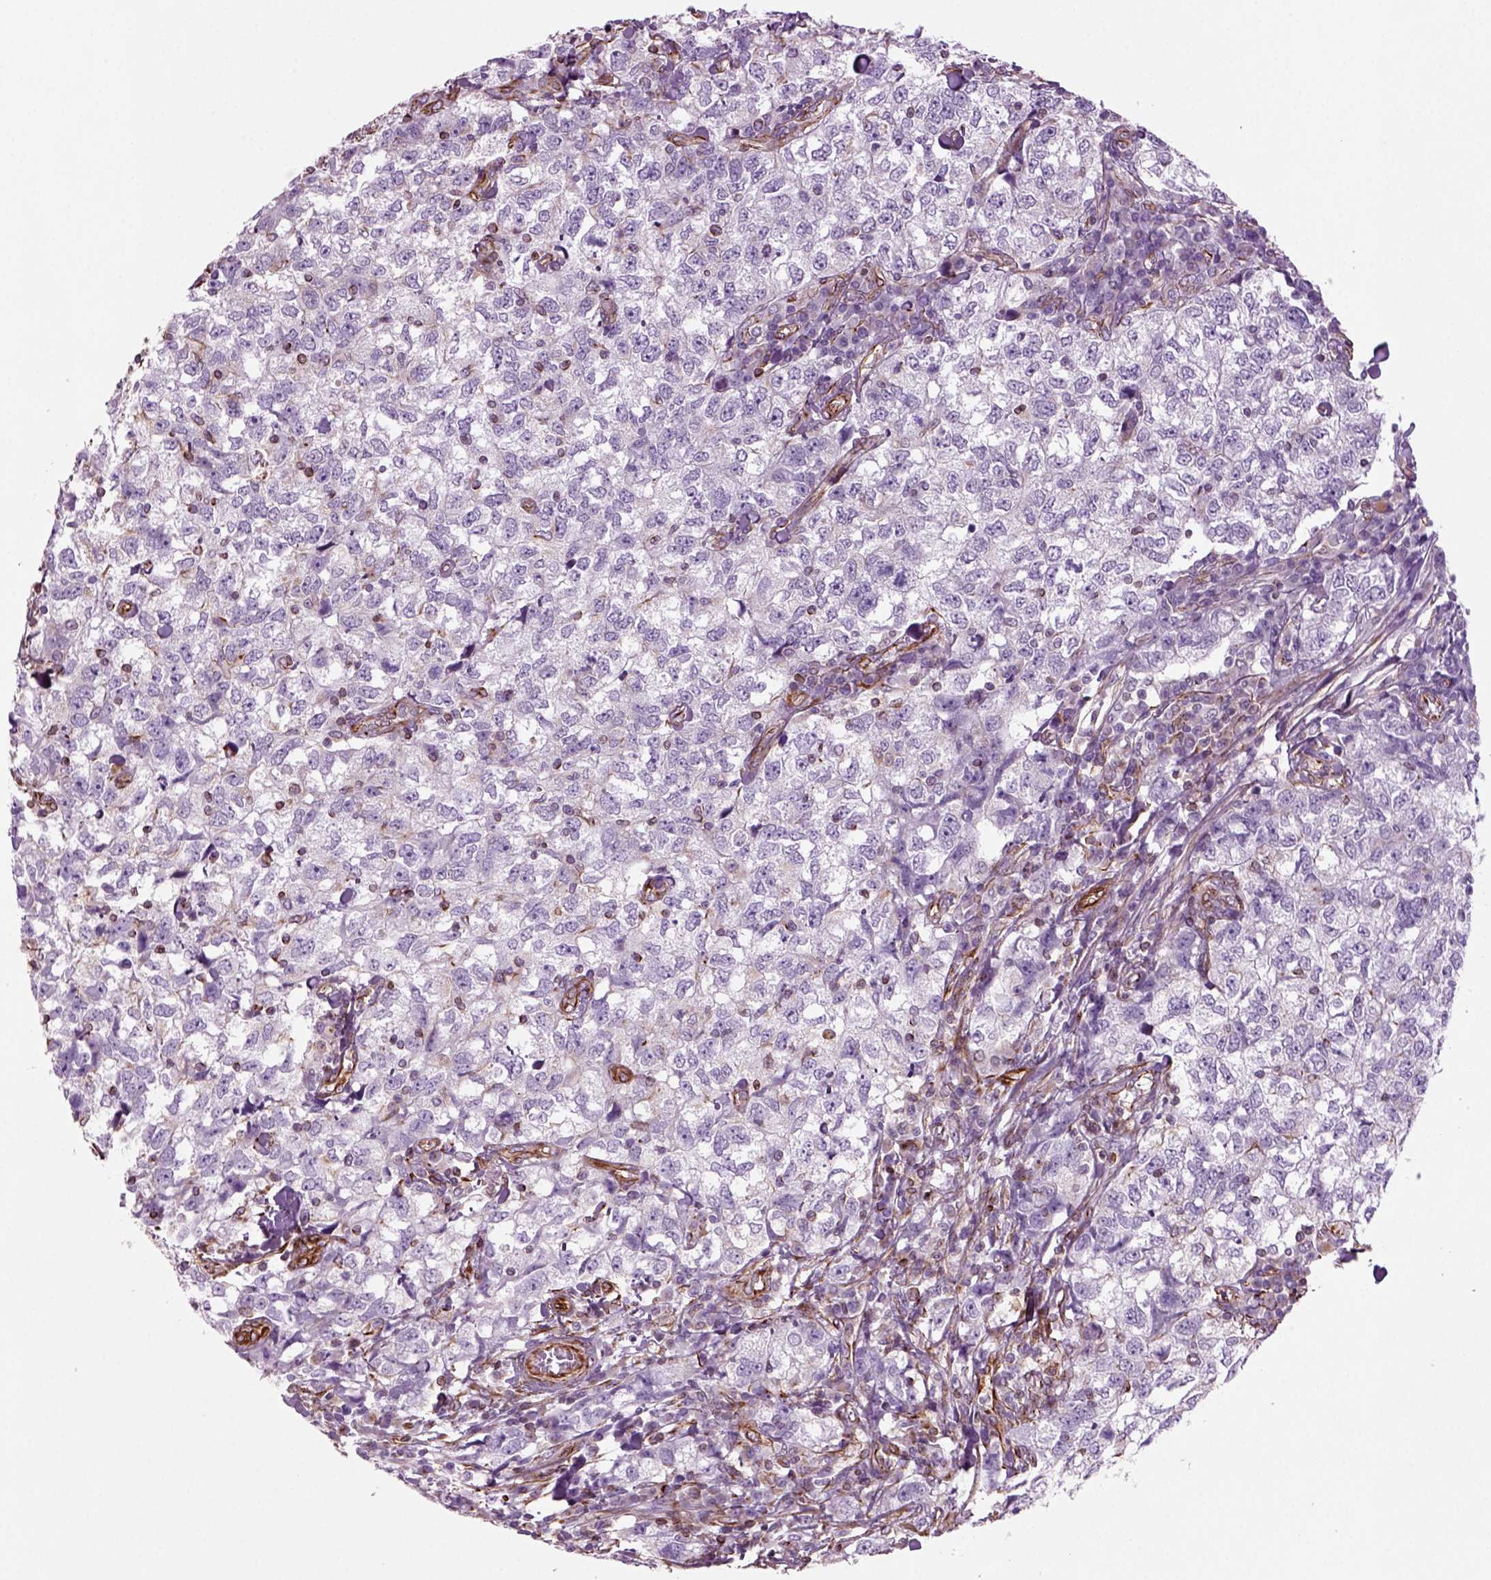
{"staining": {"intensity": "negative", "quantity": "none", "location": "none"}, "tissue": "breast cancer", "cell_type": "Tumor cells", "image_type": "cancer", "snomed": [{"axis": "morphology", "description": "Duct carcinoma"}, {"axis": "topography", "description": "Breast"}], "caption": "This is an IHC histopathology image of human breast intraductal carcinoma. There is no positivity in tumor cells.", "gene": "ACER3", "patient": {"sex": "female", "age": 30}}